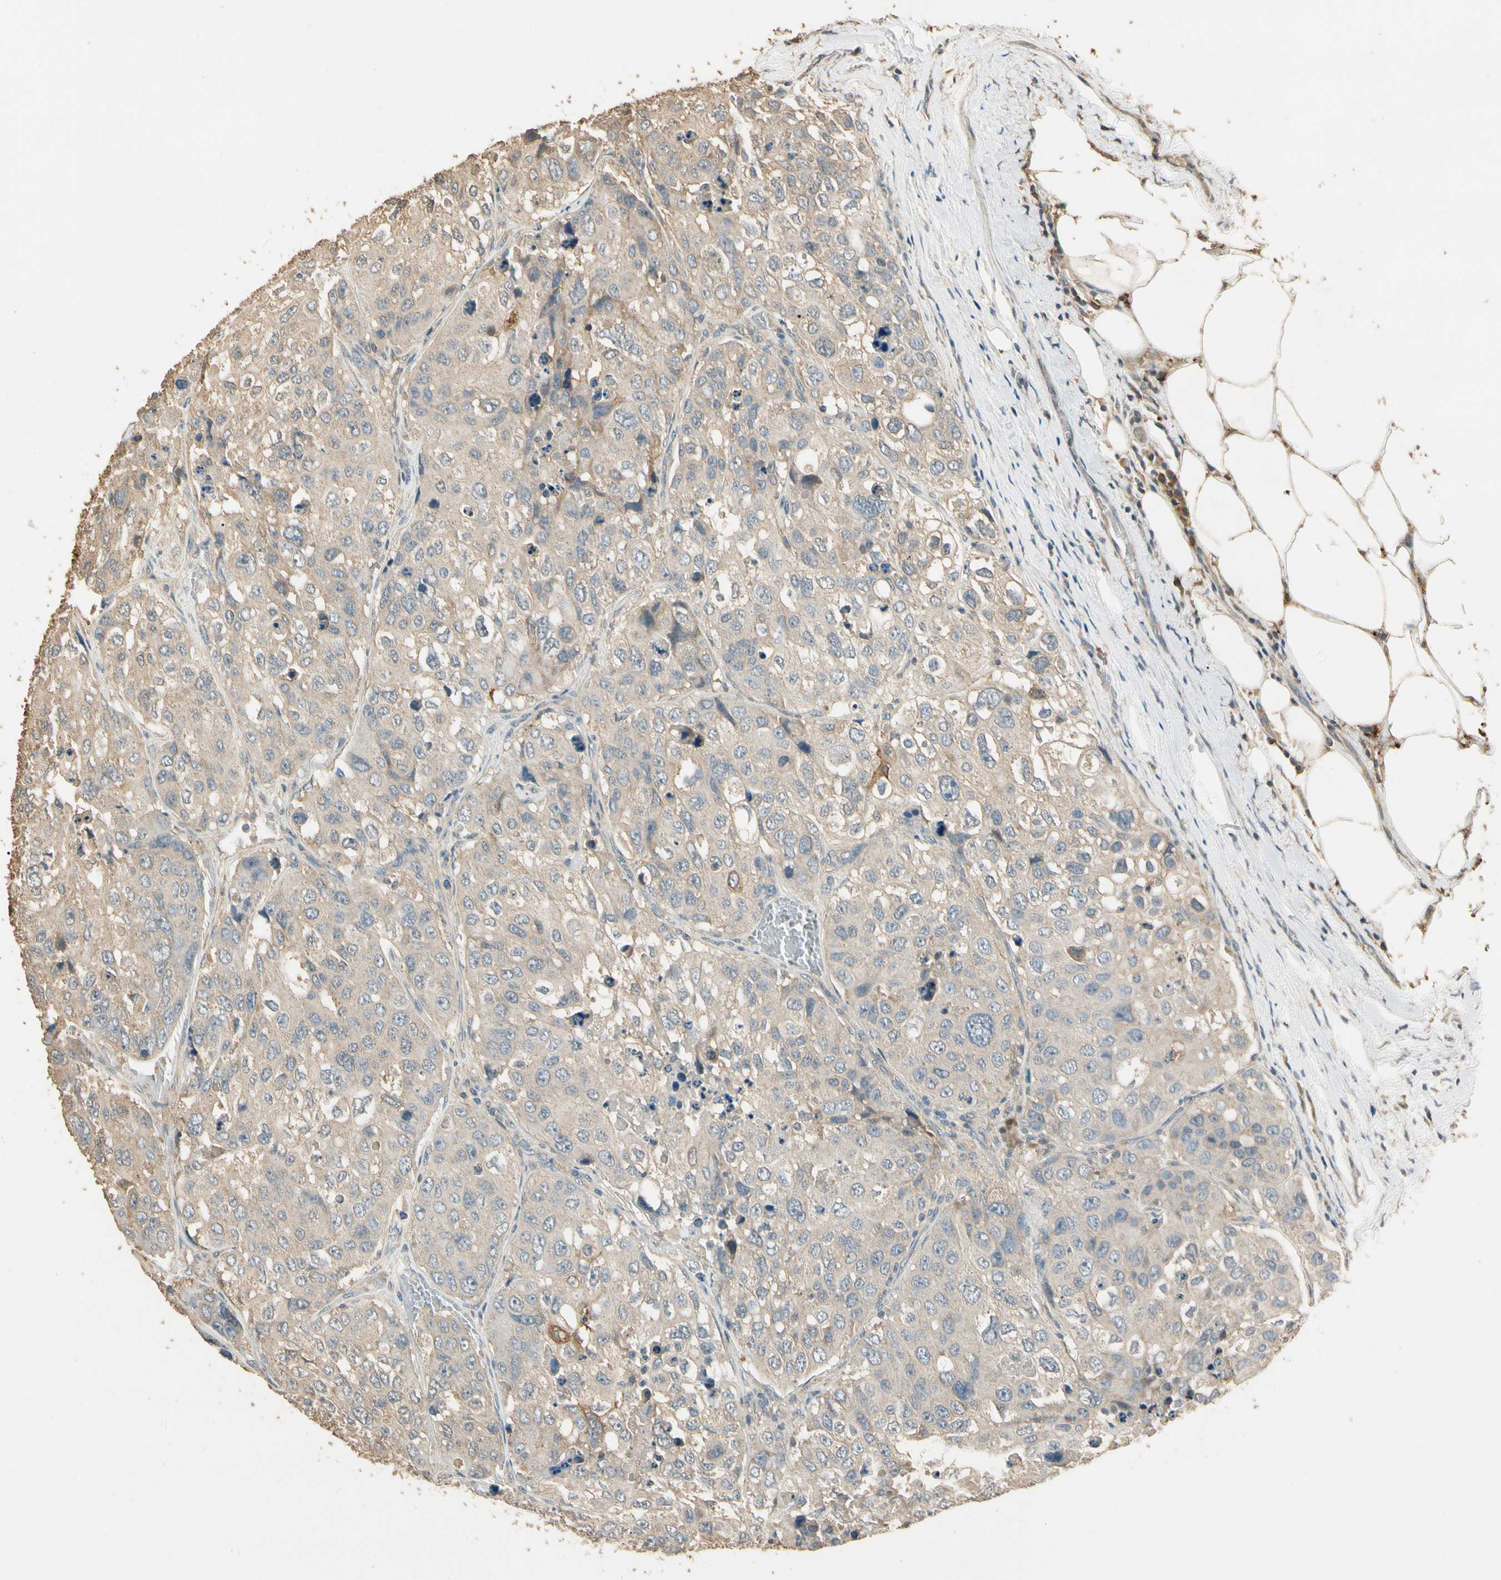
{"staining": {"intensity": "weak", "quantity": "<25%", "location": "cytoplasmic/membranous"}, "tissue": "urothelial cancer", "cell_type": "Tumor cells", "image_type": "cancer", "snomed": [{"axis": "morphology", "description": "Urothelial carcinoma, High grade"}, {"axis": "topography", "description": "Lymph node"}, {"axis": "topography", "description": "Urinary bladder"}], "caption": "Immunohistochemistry image of neoplastic tissue: high-grade urothelial carcinoma stained with DAB (3,3'-diaminobenzidine) reveals no significant protein staining in tumor cells.", "gene": "CDH6", "patient": {"sex": "male", "age": 51}}